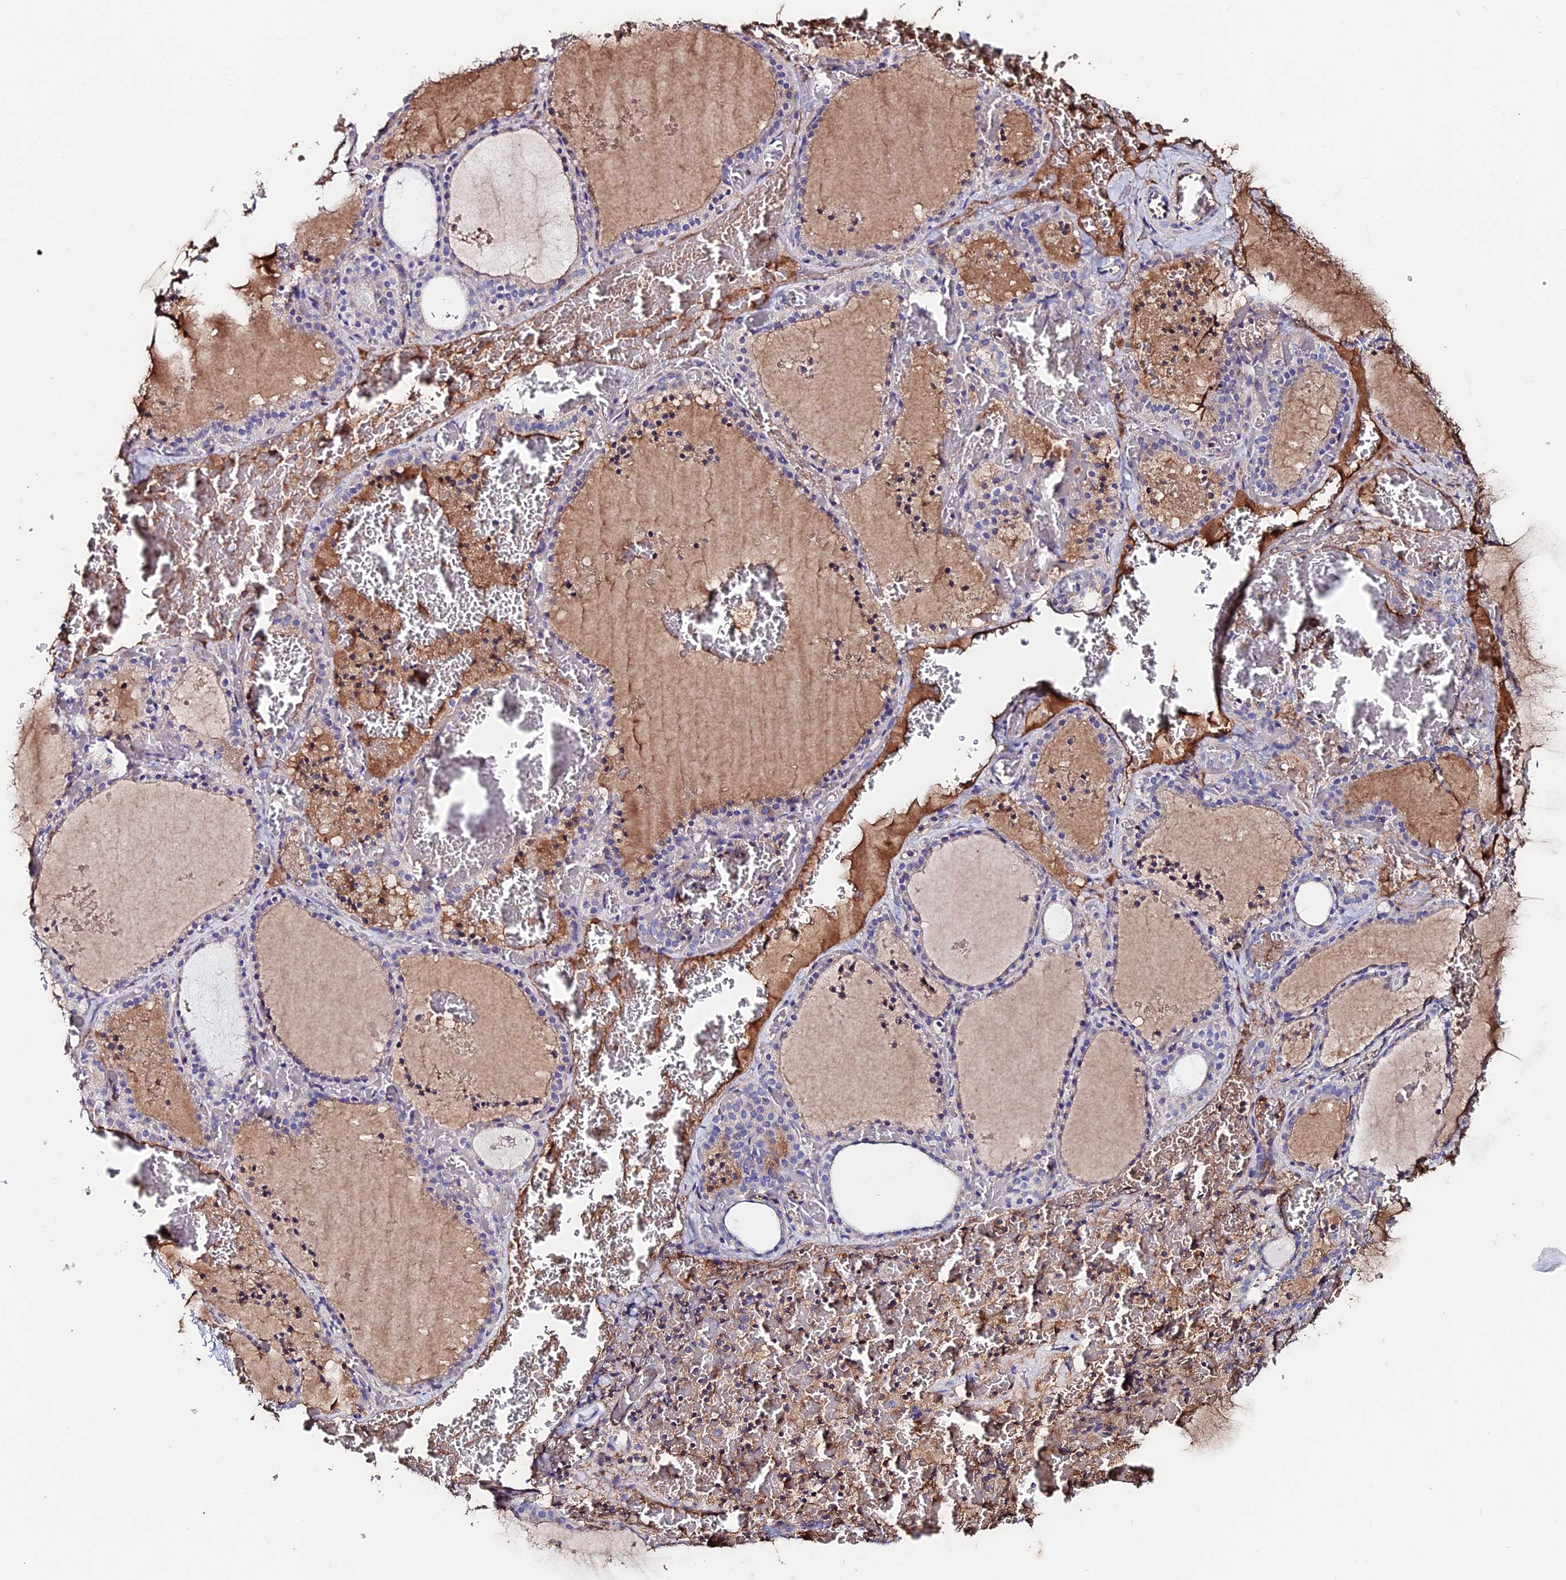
{"staining": {"intensity": "negative", "quantity": "none", "location": "none"}, "tissue": "thyroid gland", "cell_type": "Glandular cells", "image_type": "normal", "snomed": [{"axis": "morphology", "description": "Normal tissue, NOS"}, {"axis": "topography", "description": "Thyroid gland"}], "caption": "Immunohistochemistry of normal human thyroid gland demonstrates no staining in glandular cells.", "gene": "SLC25A16", "patient": {"sex": "female", "age": 39}}